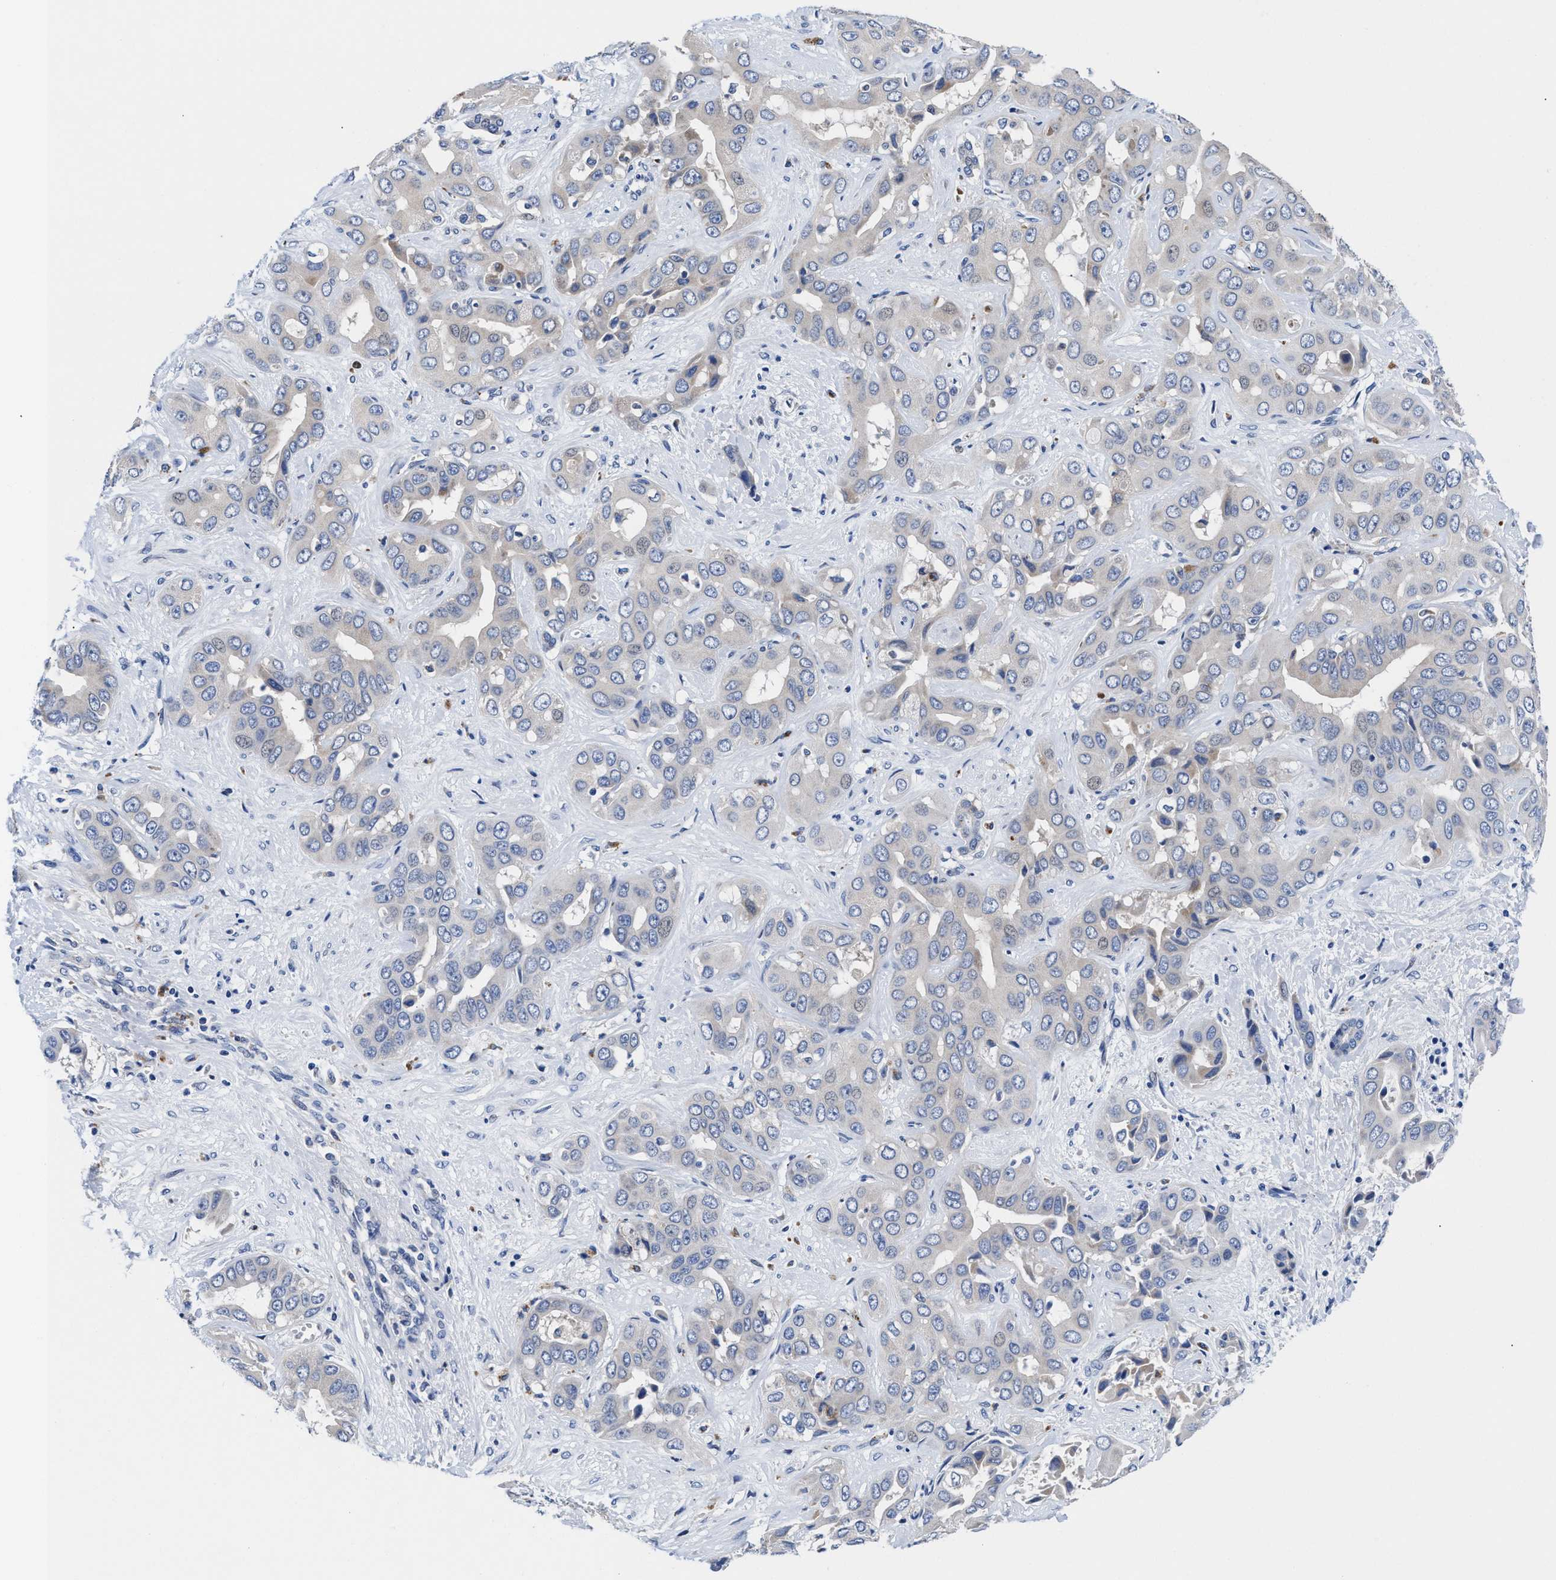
{"staining": {"intensity": "negative", "quantity": "none", "location": "none"}, "tissue": "liver cancer", "cell_type": "Tumor cells", "image_type": "cancer", "snomed": [{"axis": "morphology", "description": "Cholangiocarcinoma"}, {"axis": "topography", "description": "Liver"}], "caption": "Liver cholangiocarcinoma stained for a protein using immunohistochemistry reveals no expression tumor cells.", "gene": "DHRS13", "patient": {"sex": "female", "age": 52}}